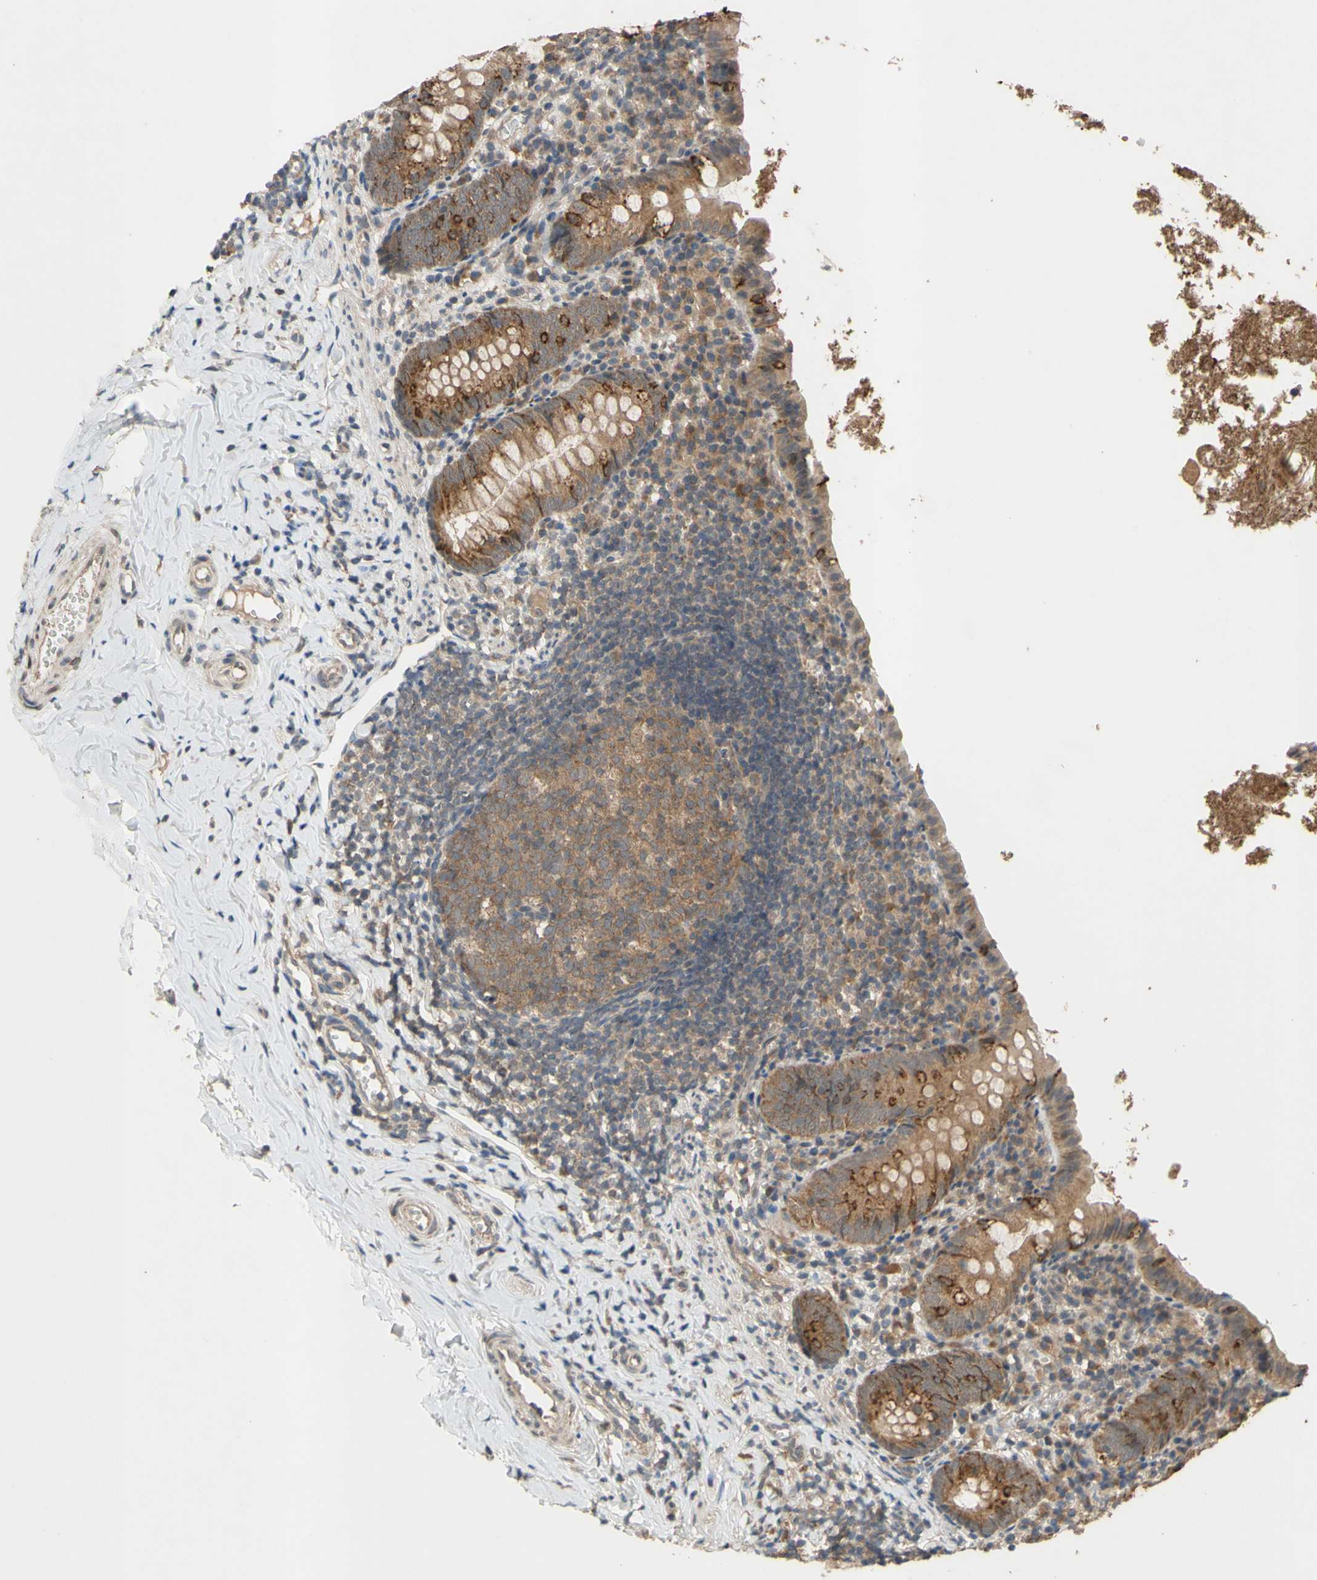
{"staining": {"intensity": "strong", "quantity": ">75%", "location": "cytoplasmic/membranous"}, "tissue": "appendix", "cell_type": "Glandular cells", "image_type": "normal", "snomed": [{"axis": "morphology", "description": "Normal tissue, NOS"}, {"axis": "topography", "description": "Appendix"}], "caption": "Appendix stained with IHC displays strong cytoplasmic/membranous expression in approximately >75% of glandular cells. The staining is performed using DAB brown chromogen to label protein expression. The nuclei are counter-stained blue using hematoxylin.", "gene": "CD164", "patient": {"sex": "female", "age": 10}}